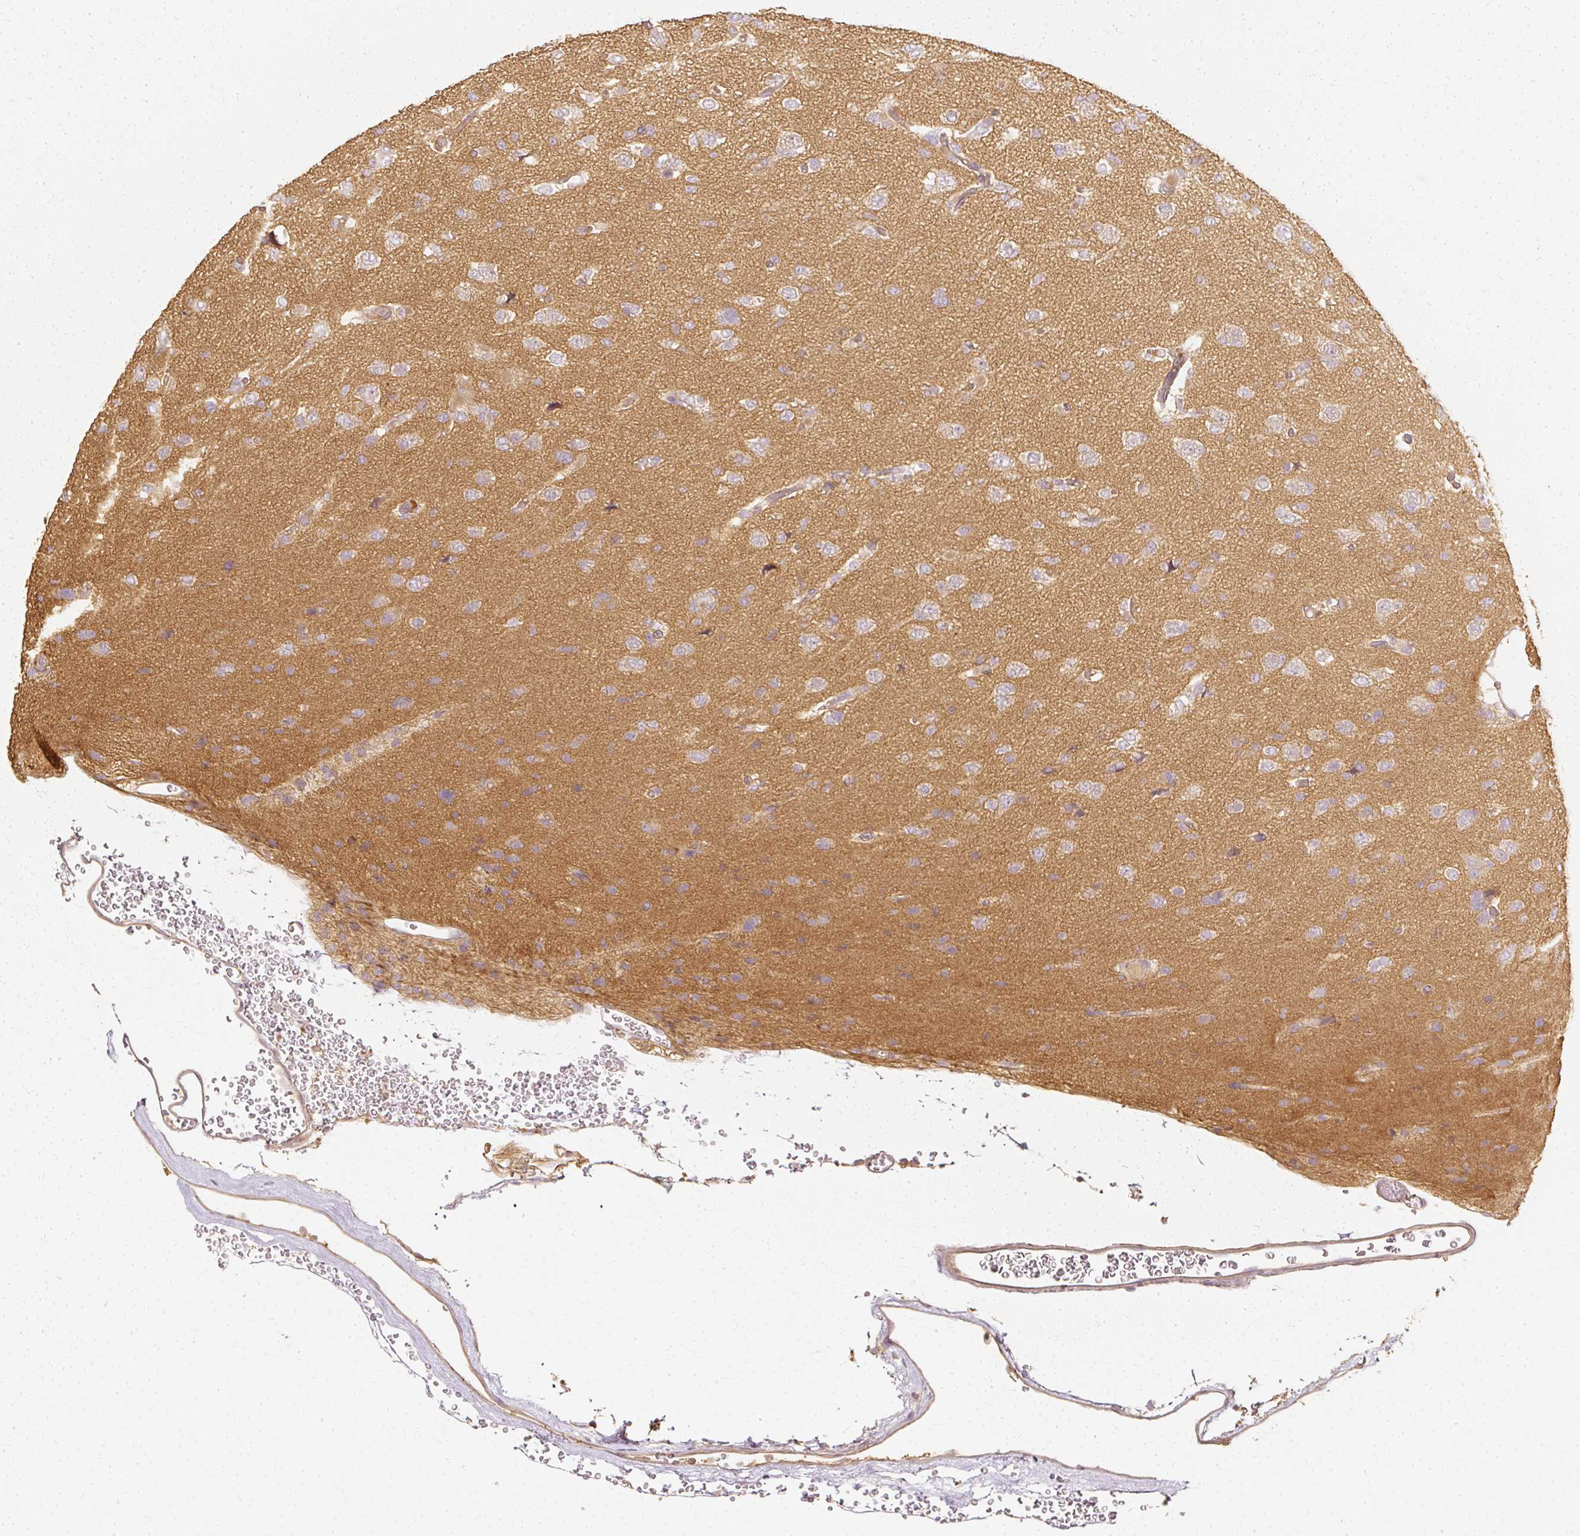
{"staining": {"intensity": "negative", "quantity": "none", "location": "none"}, "tissue": "glioma", "cell_type": "Tumor cells", "image_type": "cancer", "snomed": [{"axis": "morphology", "description": "Glioma, malignant, Low grade"}, {"axis": "topography", "description": "Brain"}], "caption": "Immunohistochemical staining of glioma shows no significant positivity in tumor cells.", "gene": "GNAQ", "patient": {"sex": "female", "age": 22}}